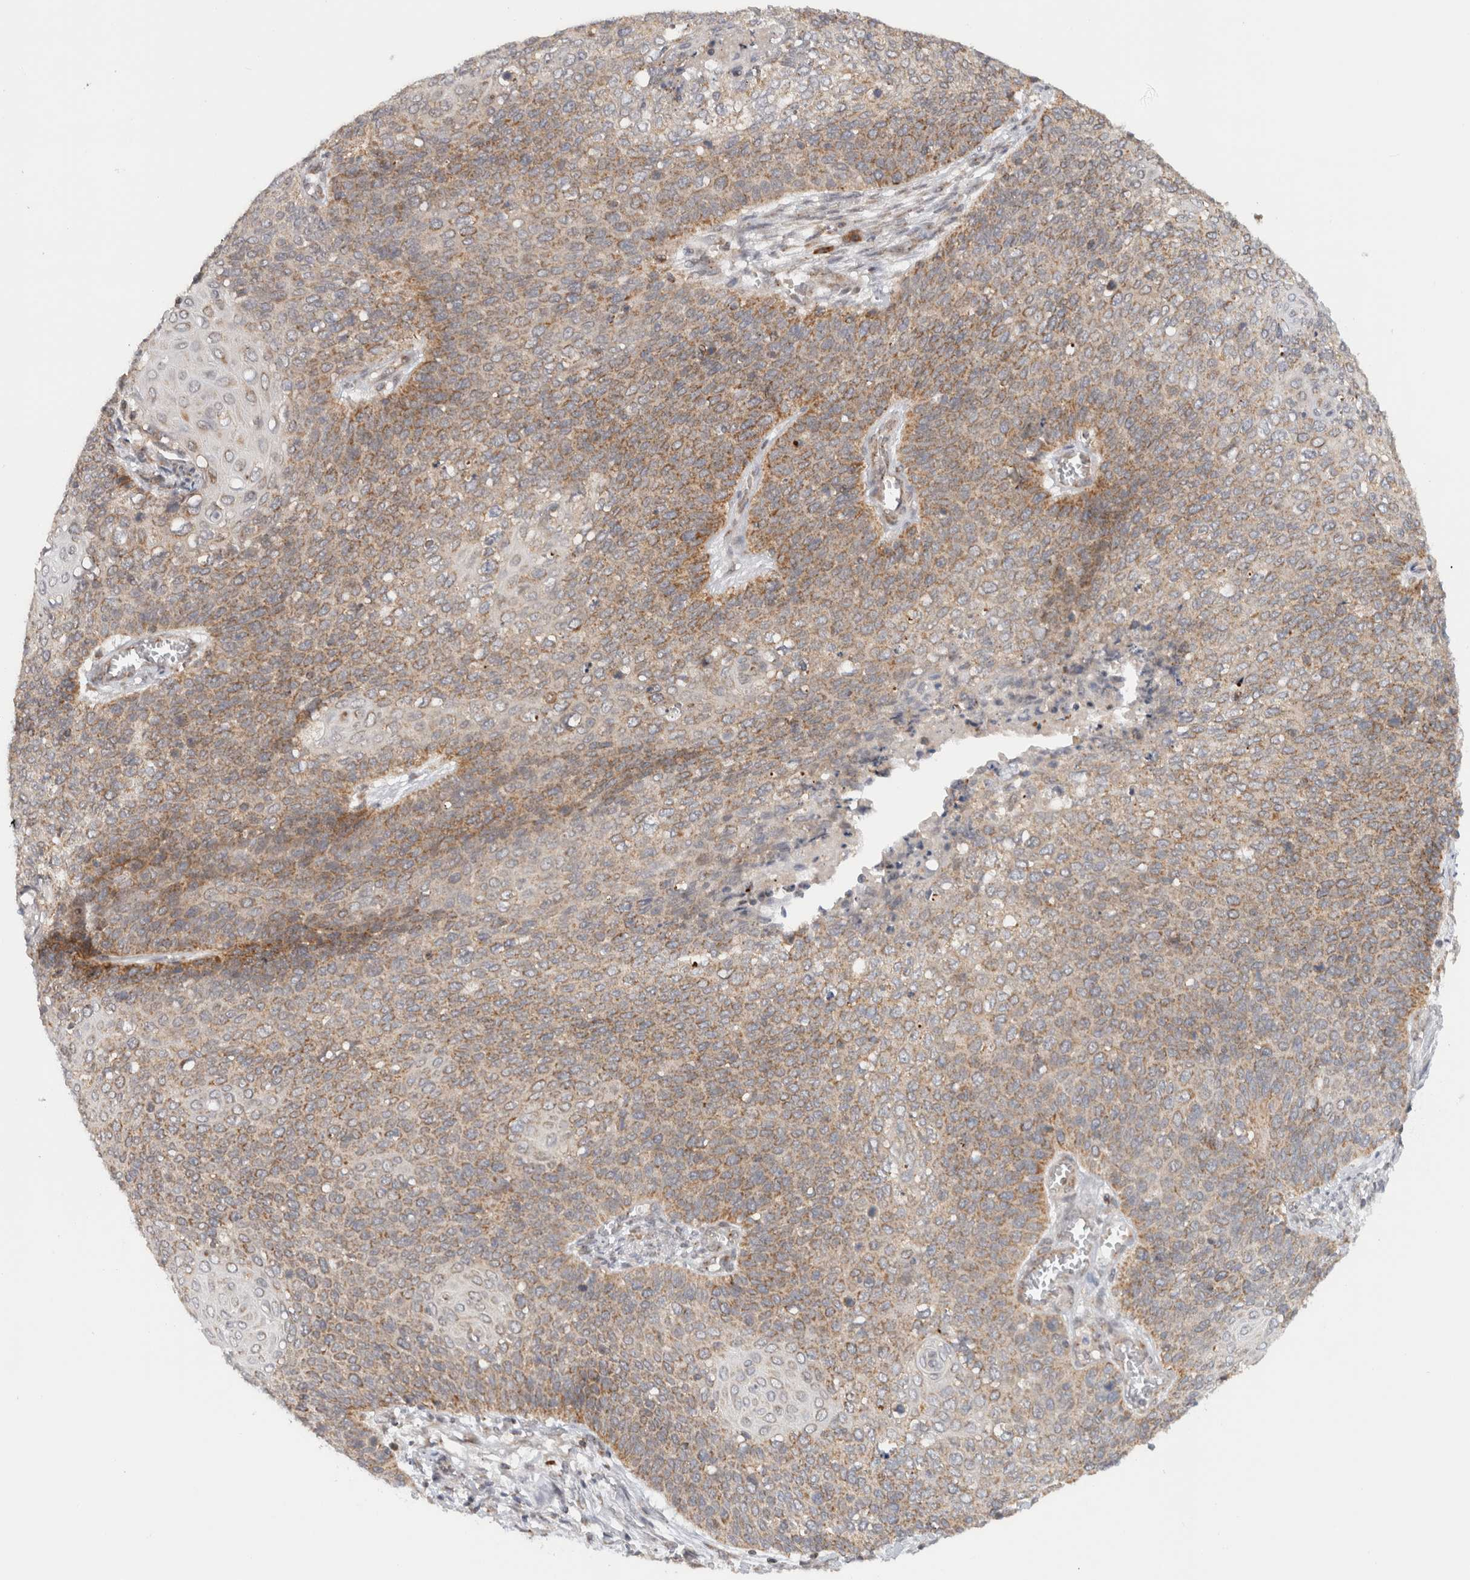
{"staining": {"intensity": "moderate", "quantity": ">75%", "location": "cytoplasmic/membranous"}, "tissue": "cervical cancer", "cell_type": "Tumor cells", "image_type": "cancer", "snomed": [{"axis": "morphology", "description": "Squamous cell carcinoma, NOS"}, {"axis": "topography", "description": "Cervix"}], "caption": "Tumor cells reveal medium levels of moderate cytoplasmic/membranous expression in approximately >75% of cells in human squamous cell carcinoma (cervical). (DAB (3,3'-diaminobenzidine) IHC with brightfield microscopy, high magnification).", "gene": "CMC2", "patient": {"sex": "female", "age": 39}}